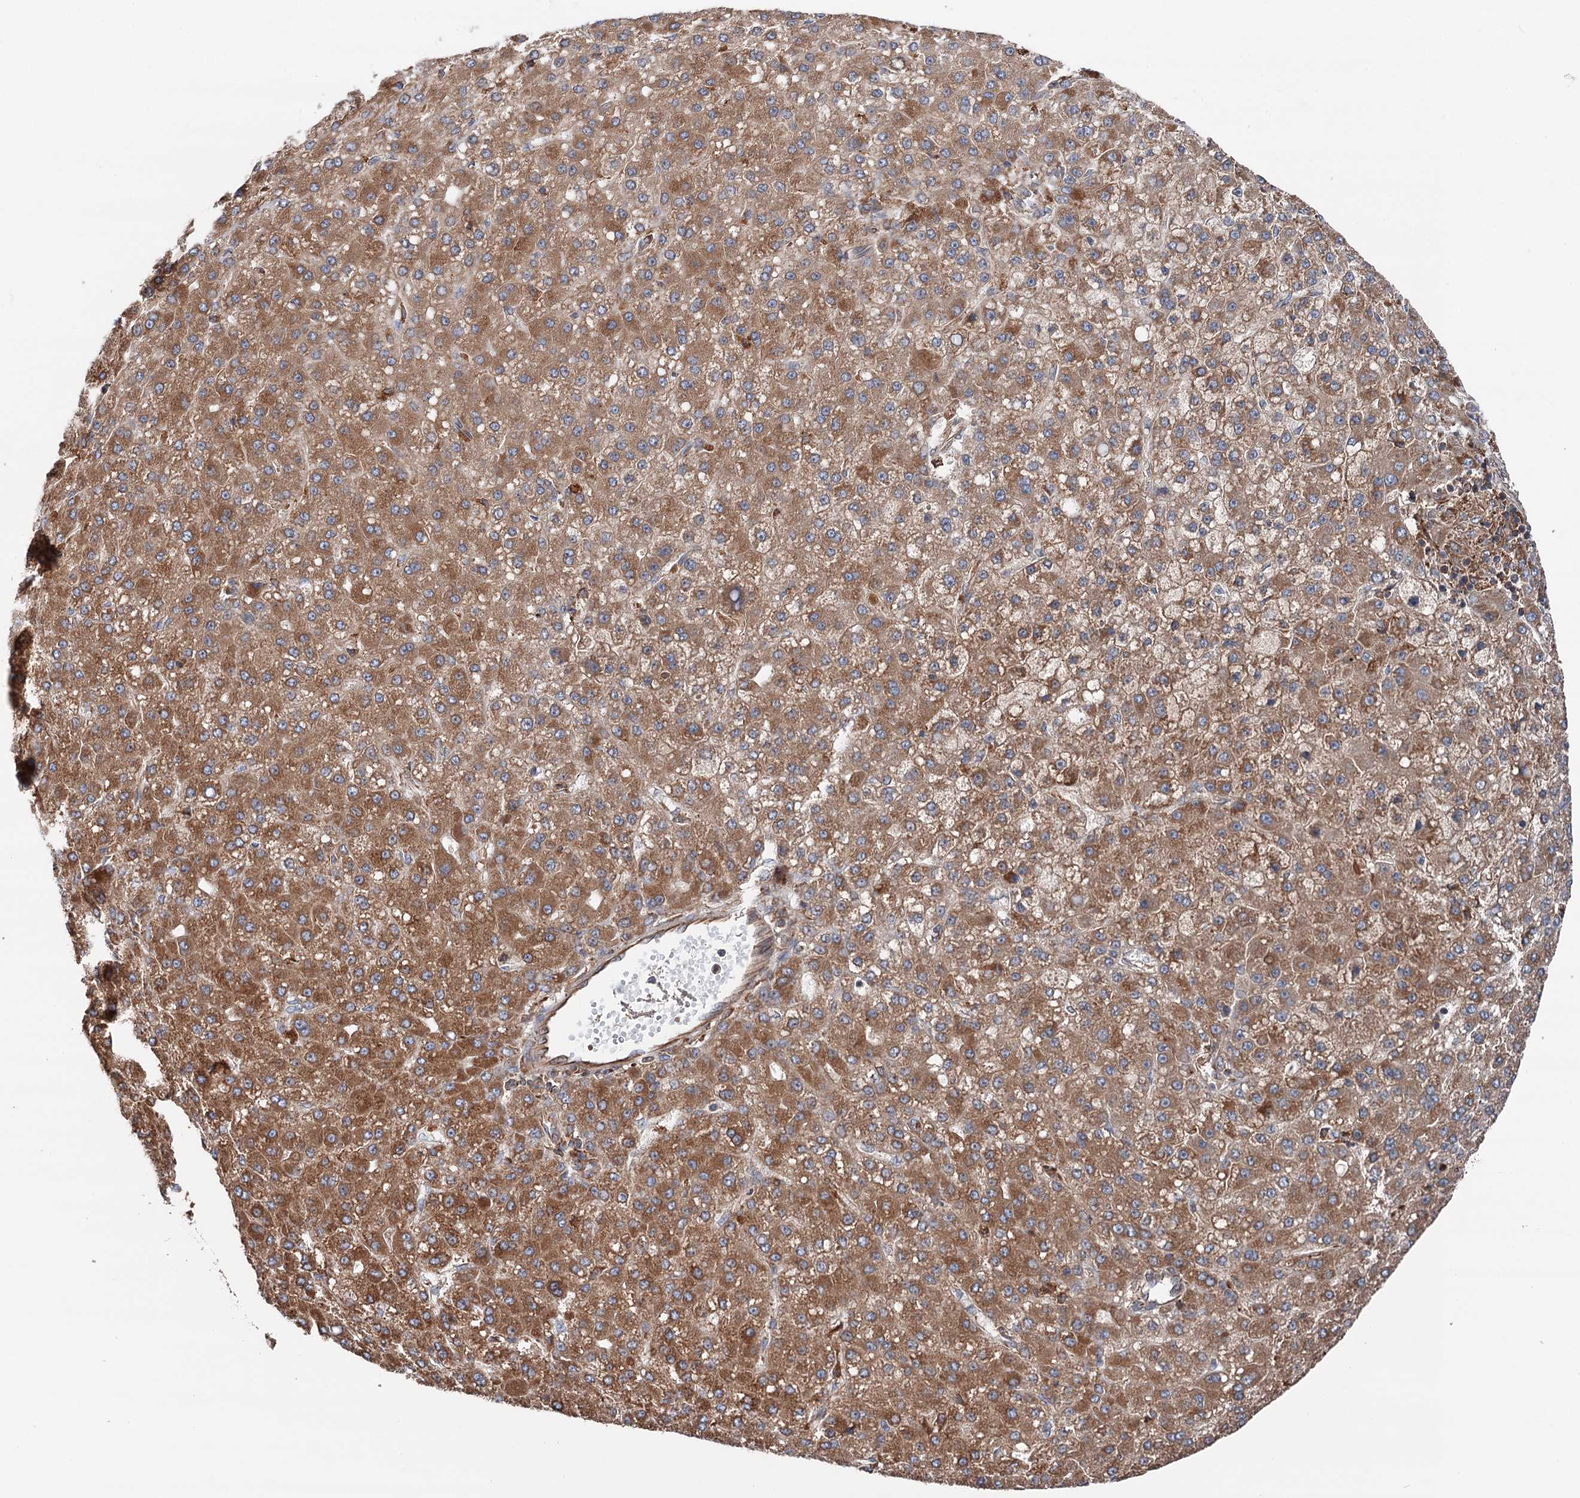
{"staining": {"intensity": "moderate", "quantity": ">75%", "location": "cytoplasmic/membranous"}, "tissue": "liver cancer", "cell_type": "Tumor cells", "image_type": "cancer", "snomed": [{"axis": "morphology", "description": "Carcinoma, Hepatocellular, NOS"}, {"axis": "topography", "description": "Liver"}], "caption": "High-magnification brightfield microscopy of liver hepatocellular carcinoma stained with DAB (3,3'-diaminobenzidine) (brown) and counterstained with hematoxylin (blue). tumor cells exhibit moderate cytoplasmic/membranous positivity is appreciated in about>75% of cells. The staining is performed using DAB brown chromogen to label protein expression. The nuclei are counter-stained blue using hematoxylin.", "gene": "ERP29", "patient": {"sex": "male", "age": 67}}